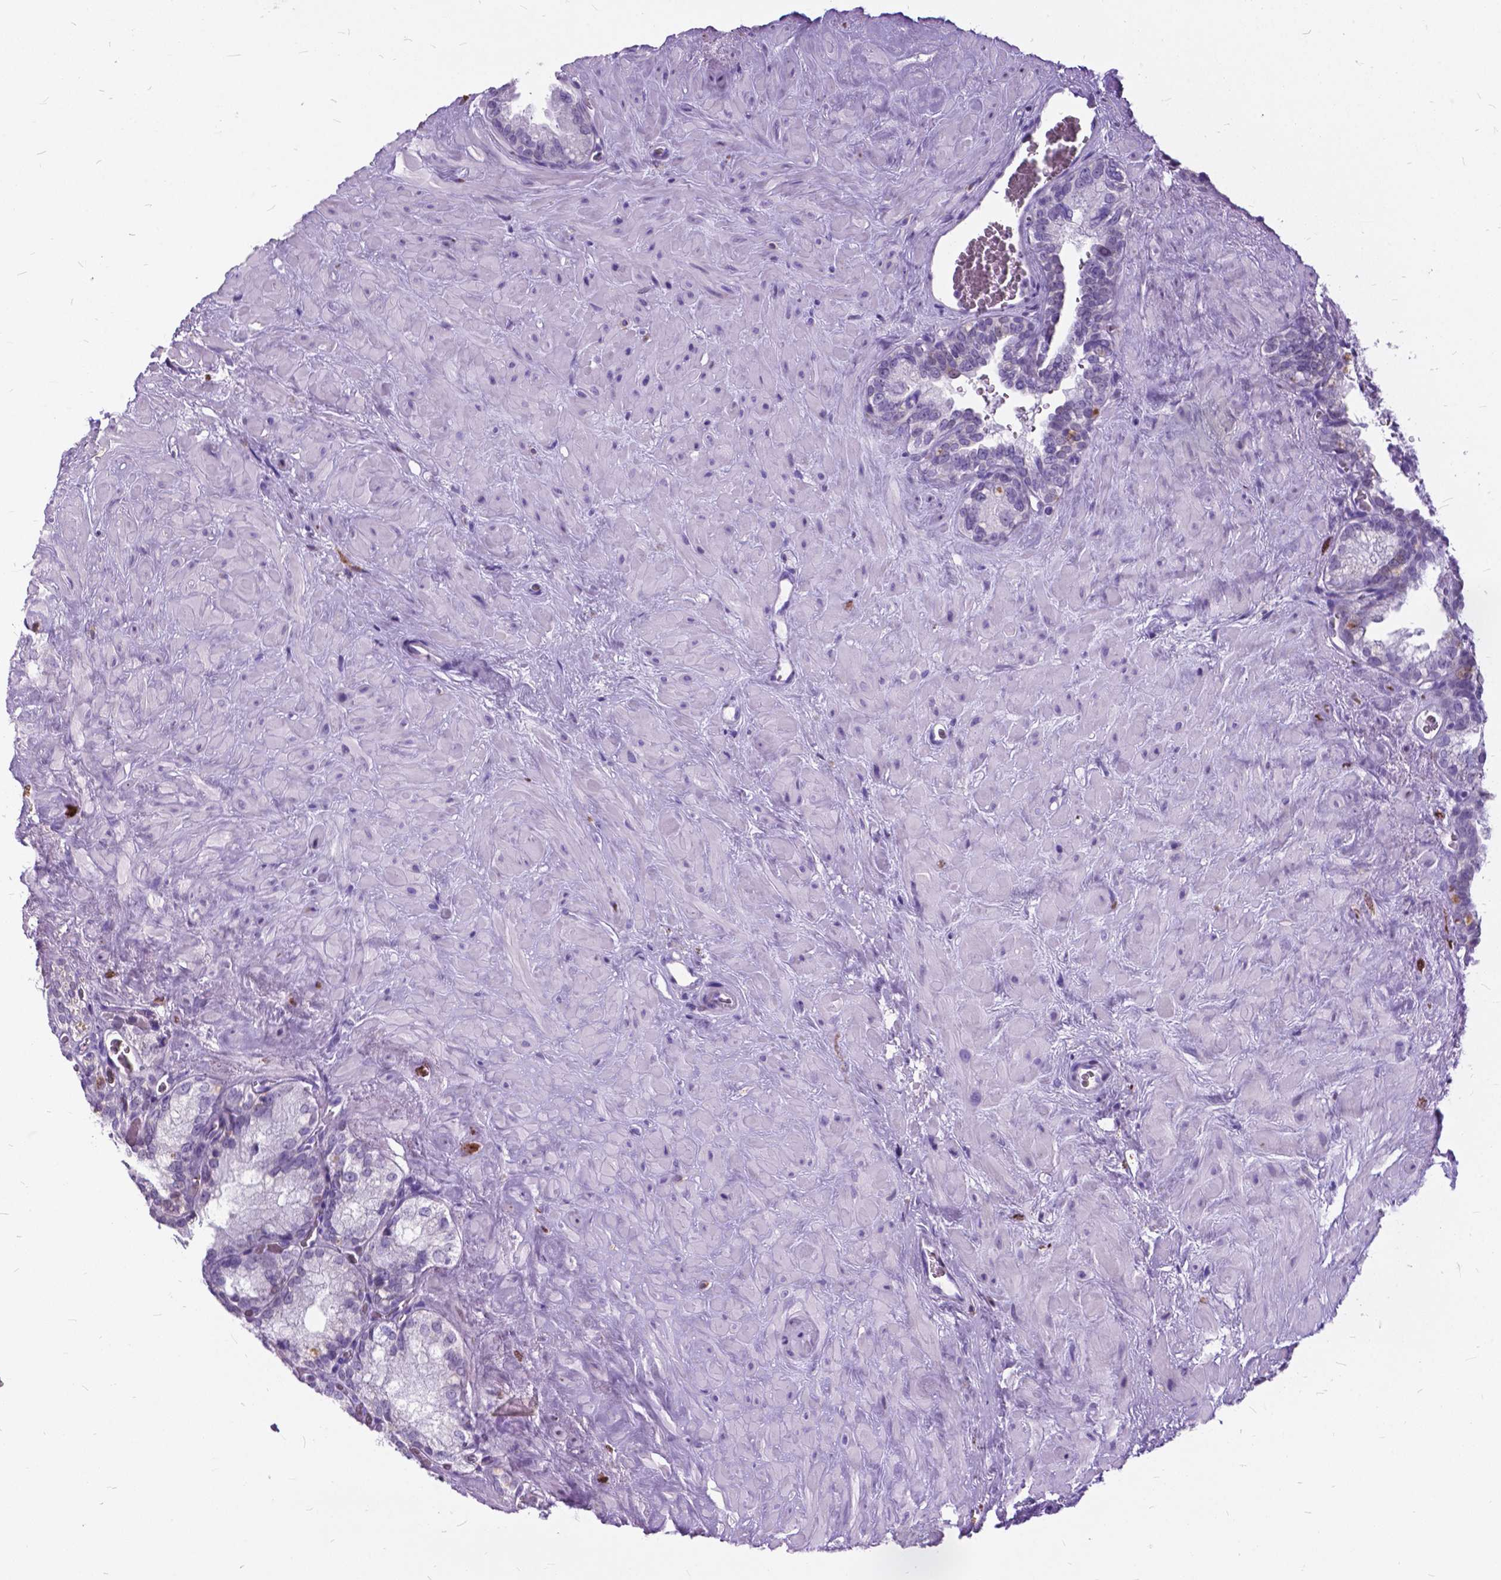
{"staining": {"intensity": "weak", "quantity": "<25%", "location": "cytoplasmic/membranous"}, "tissue": "seminal vesicle", "cell_type": "Glandular cells", "image_type": "normal", "snomed": [{"axis": "morphology", "description": "Normal tissue, NOS"}, {"axis": "topography", "description": "Prostate"}, {"axis": "topography", "description": "Seminal veicle"}], "caption": "Human seminal vesicle stained for a protein using immunohistochemistry (IHC) demonstrates no expression in glandular cells.", "gene": "BSND", "patient": {"sex": "male", "age": 71}}